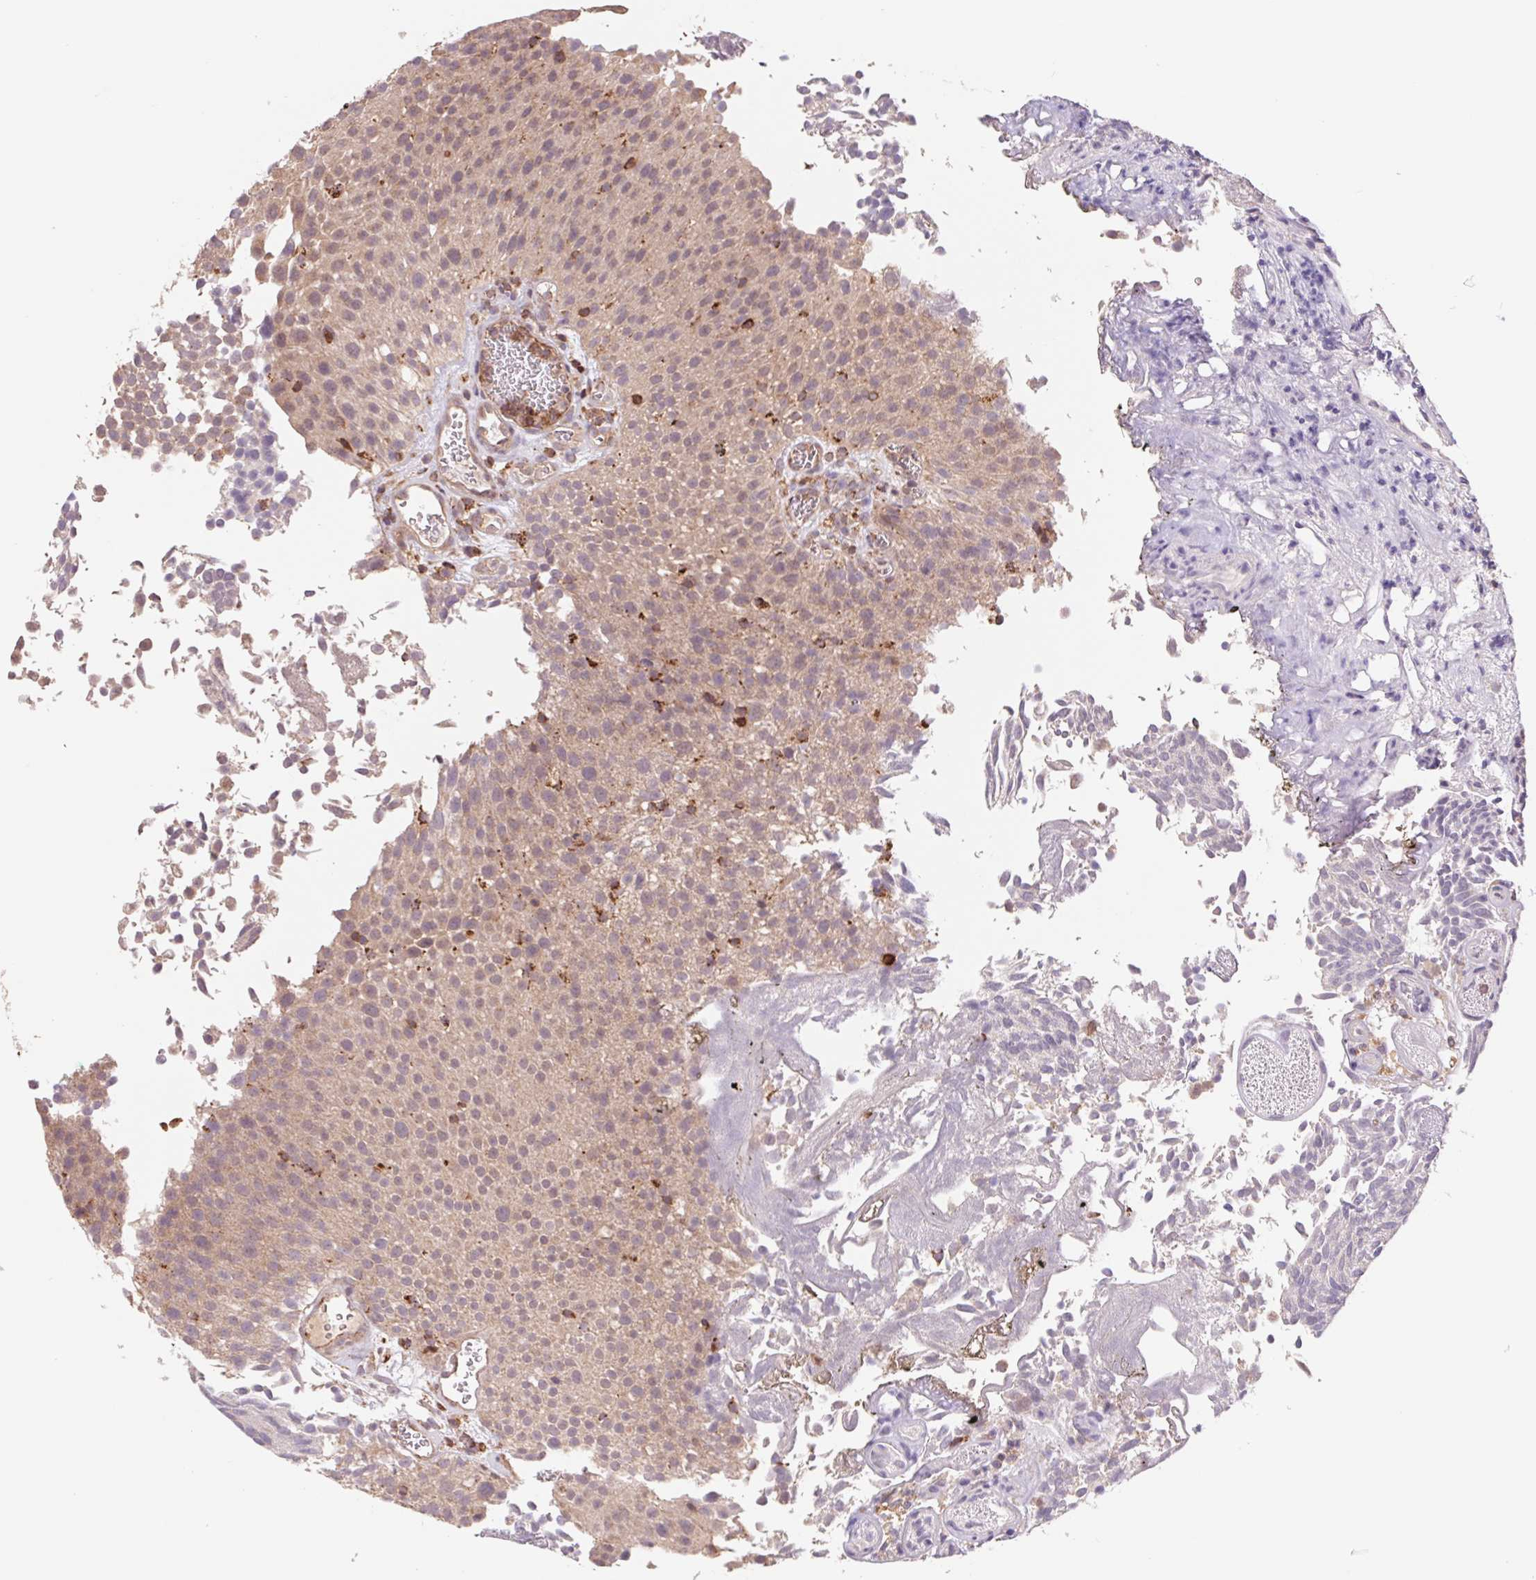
{"staining": {"intensity": "negative", "quantity": "none", "location": "none"}, "tissue": "urothelial cancer", "cell_type": "Tumor cells", "image_type": "cancer", "snomed": [{"axis": "morphology", "description": "Urothelial carcinoma, Low grade"}, {"axis": "topography", "description": "Urinary bladder"}], "caption": "DAB immunohistochemical staining of urothelial carcinoma (low-grade) exhibits no significant expression in tumor cells. The staining is performed using DAB (3,3'-diaminobenzidine) brown chromogen with nuclei counter-stained in using hematoxylin.", "gene": "URM1", "patient": {"sex": "female", "age": 79}}